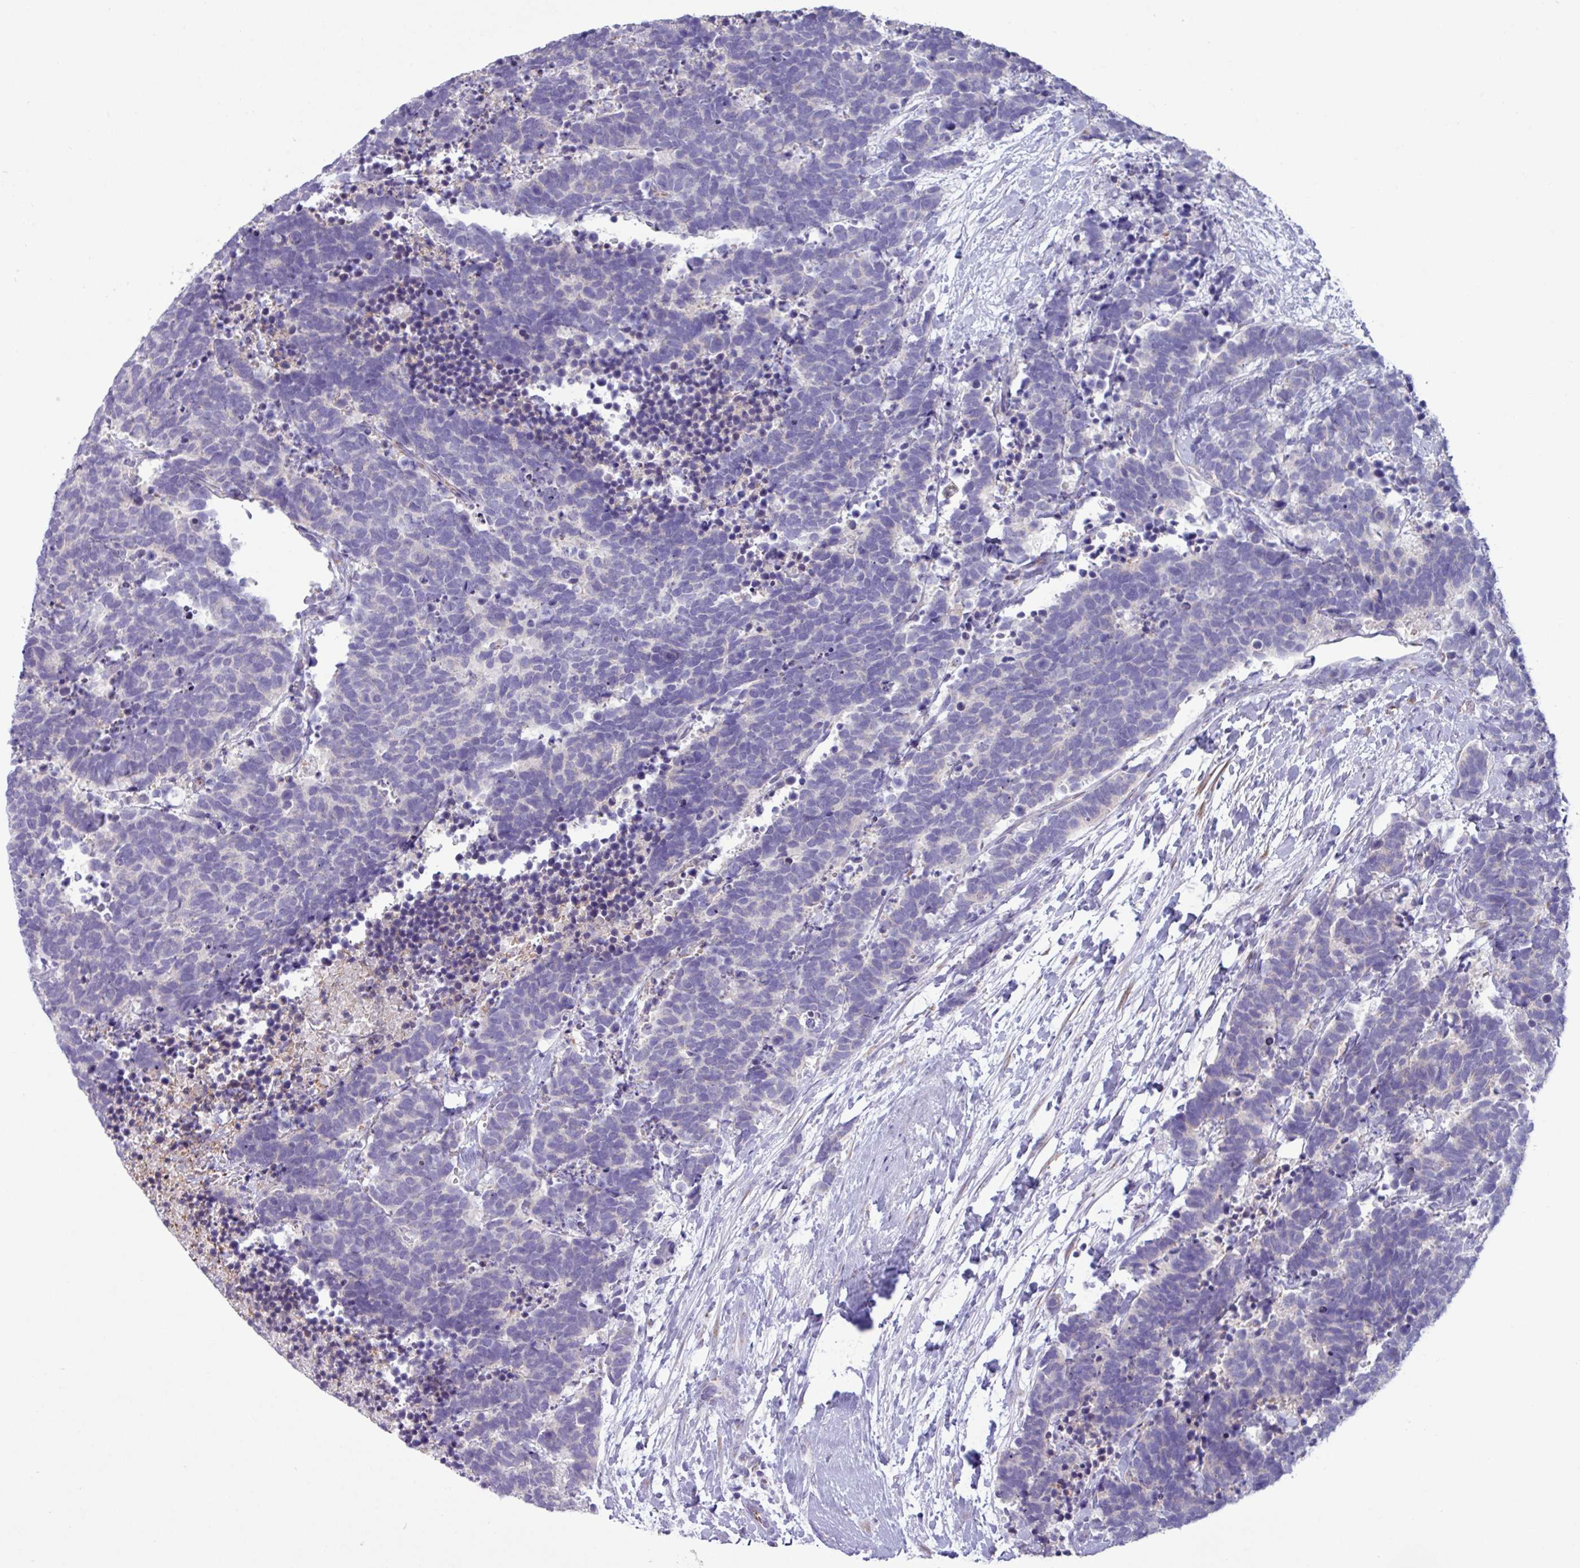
{"staining": {"intensity": "negative", "quantity": "none", "location": "none"}, "tissue": "carcinoid", "cell_type": "Tumor cells", "image_type": "cancer", "snomed": [{"axis": "morphology", "description": "Carcinoma, NOS"}, {"axis": "morphology", "description": "Carcinoid, malignant, NOS"}, {"axis": "topography", "description": "Prostate"}], "caption": "Tumor cells show no significant staining in carcinoma.", "gene": "STIMATE", "patient": {"sex": "male", "age": 57}}